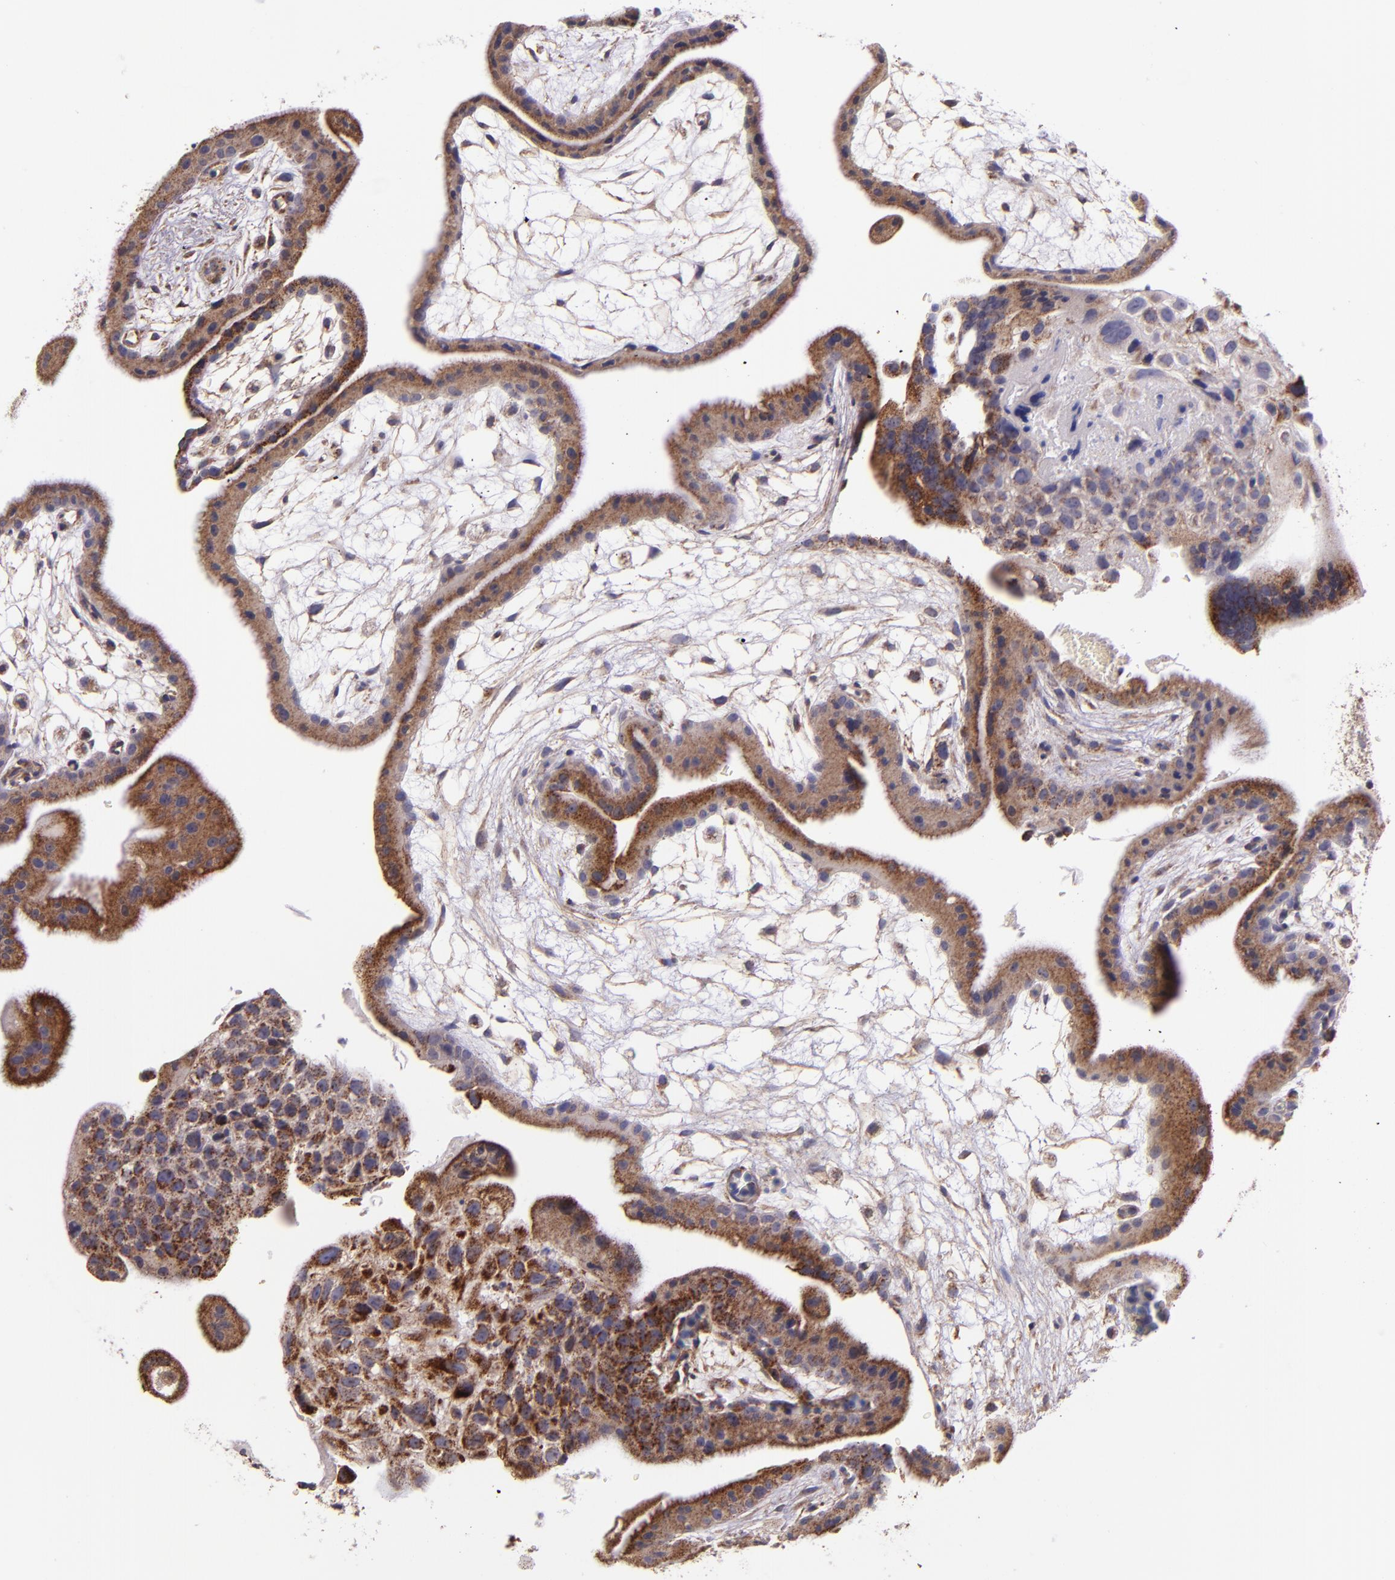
{"staining": {"intensity": "strong", "quantity": ">75%", "location": "cytoplasmic/membranous"}, "tissue": "placenta", "cell_type": "Decidual cells", "image_type": "normal", "snomed": [{"axis": "morphology", "description": "Normal tissue, NOS"}, {"axis": "topography", "description": "Placenta"}], "caption": "Immunohistochemical staining of benign placenta reveals >75% levels of strong cytoplasmic/membranous protein positivity in approximately >75% of decidual cells.", "gene": "IDH3G", "patient": {"sex": "female", "age": 35}}